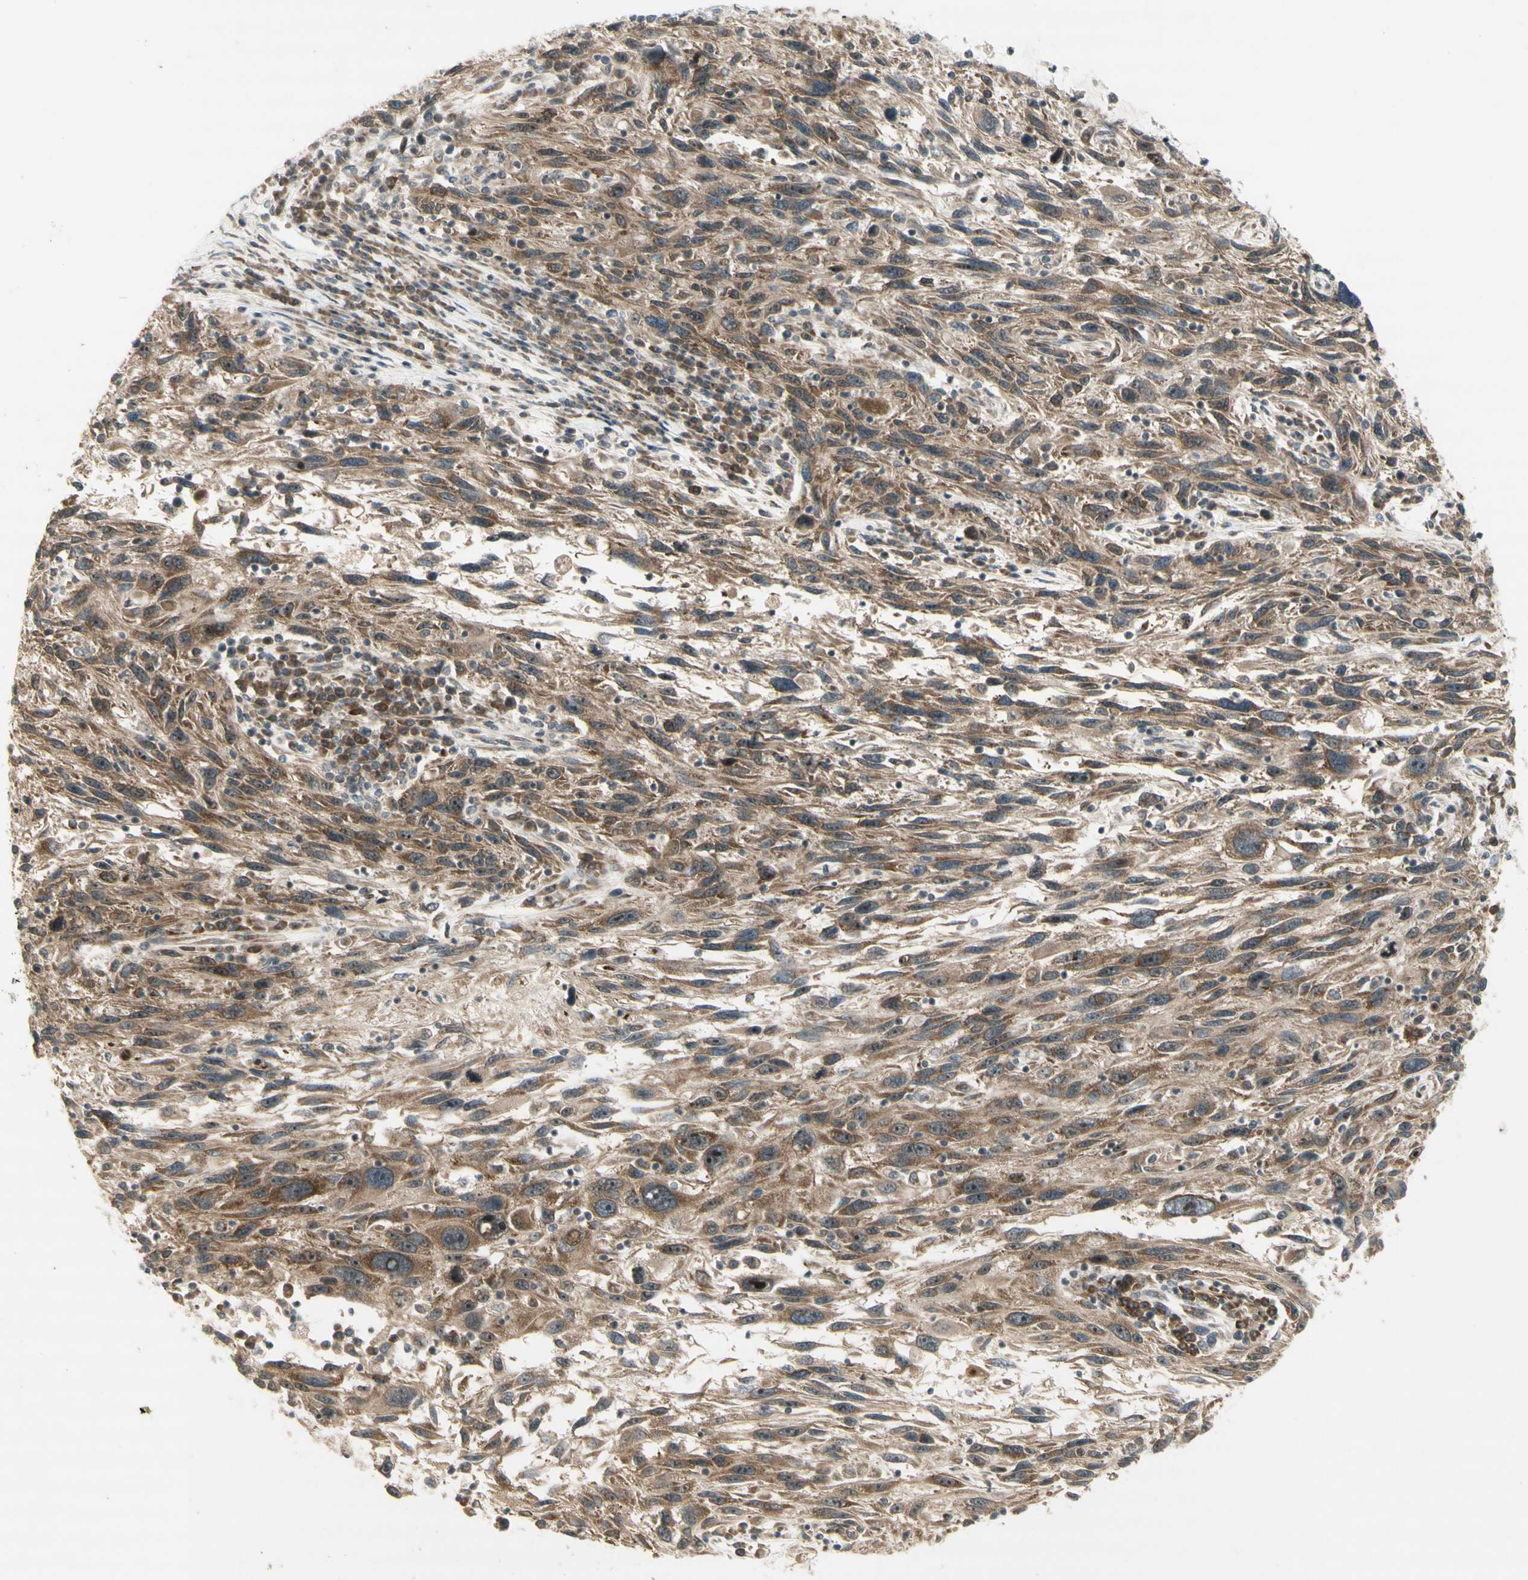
{"staining": {"intensity": "moderate", "quantity": "25%-75%", "location": "cytoplasmic/membranous"}, "tissue": "melanoma", "cell_type": "Tumor cells", "image_type": "cancer", "snomed": [{"axis": "morphology", "description": "Malignant melanoma, NOS"}, {"axis": "topography", "description": "Skin"}], "caption": "Protein analysis of melanoma tissue reveals moderate cytoplasmic/membranous positivity in approximately 25%-75% of tumor cells.", "gene": "ETF1", "patient": {"sex": "male", "age": 53}}